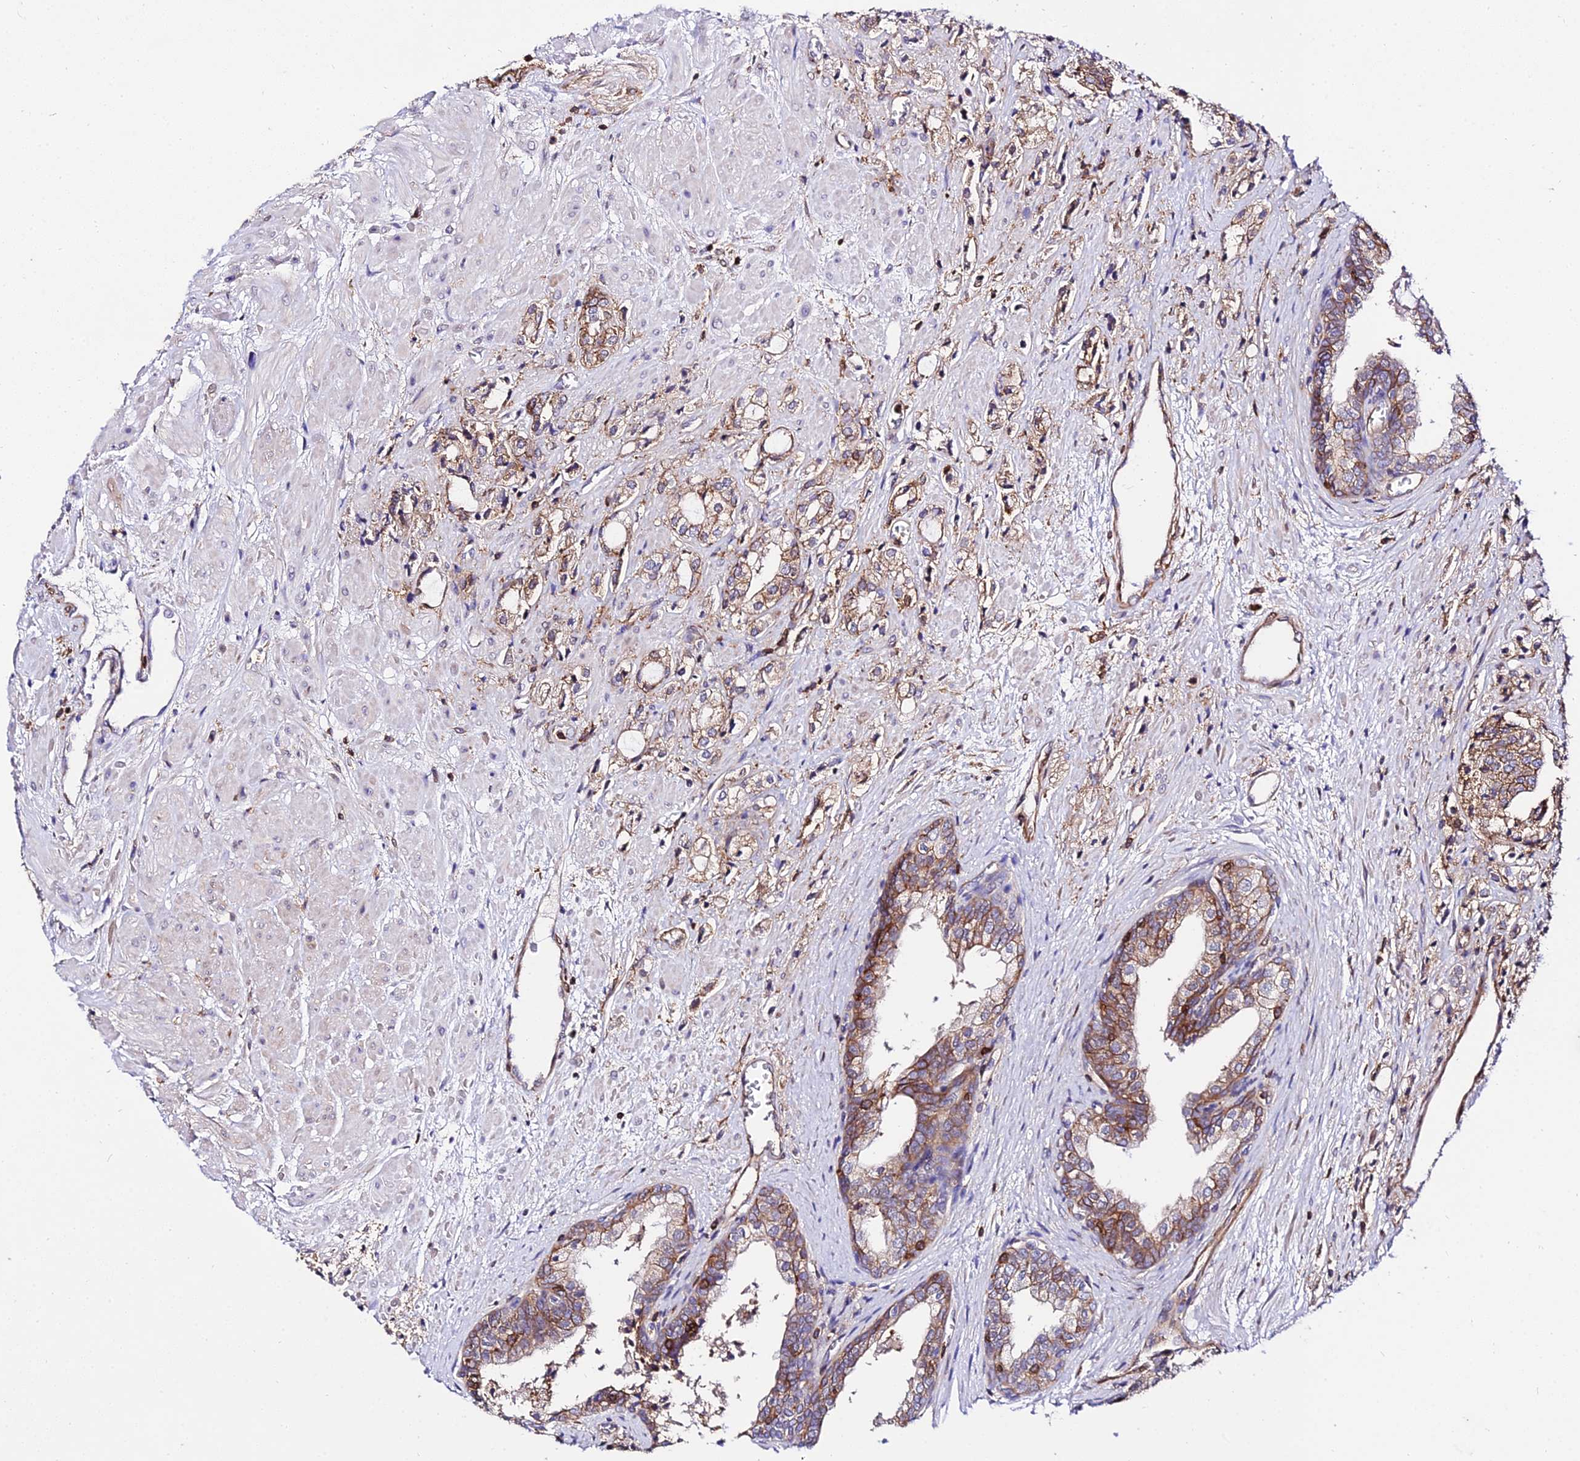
{"staining": {"intensity": "moderate", "quantity": ">75%", "location": "cytoplasmic/membranous"}, "tissue": "prostate cancer", "cell_type": "Tumor cells", "image_type": "cancer", "snomed": [{"axis": "morphology", "description": "Adenocarcinoma, High grade"}, {"axis": "topography", "description": "Prostate"}], "caption": "This histopathology image displays immunohistochemistry (IHC) staining of human adenocarcinoma (high-grade) (prostate), with medium moderate cytoplasmic/membranous positivity in about >75% of tumor cells.", "gene": "CSRP1", "patient": {"sex": "male", "age": 50}}